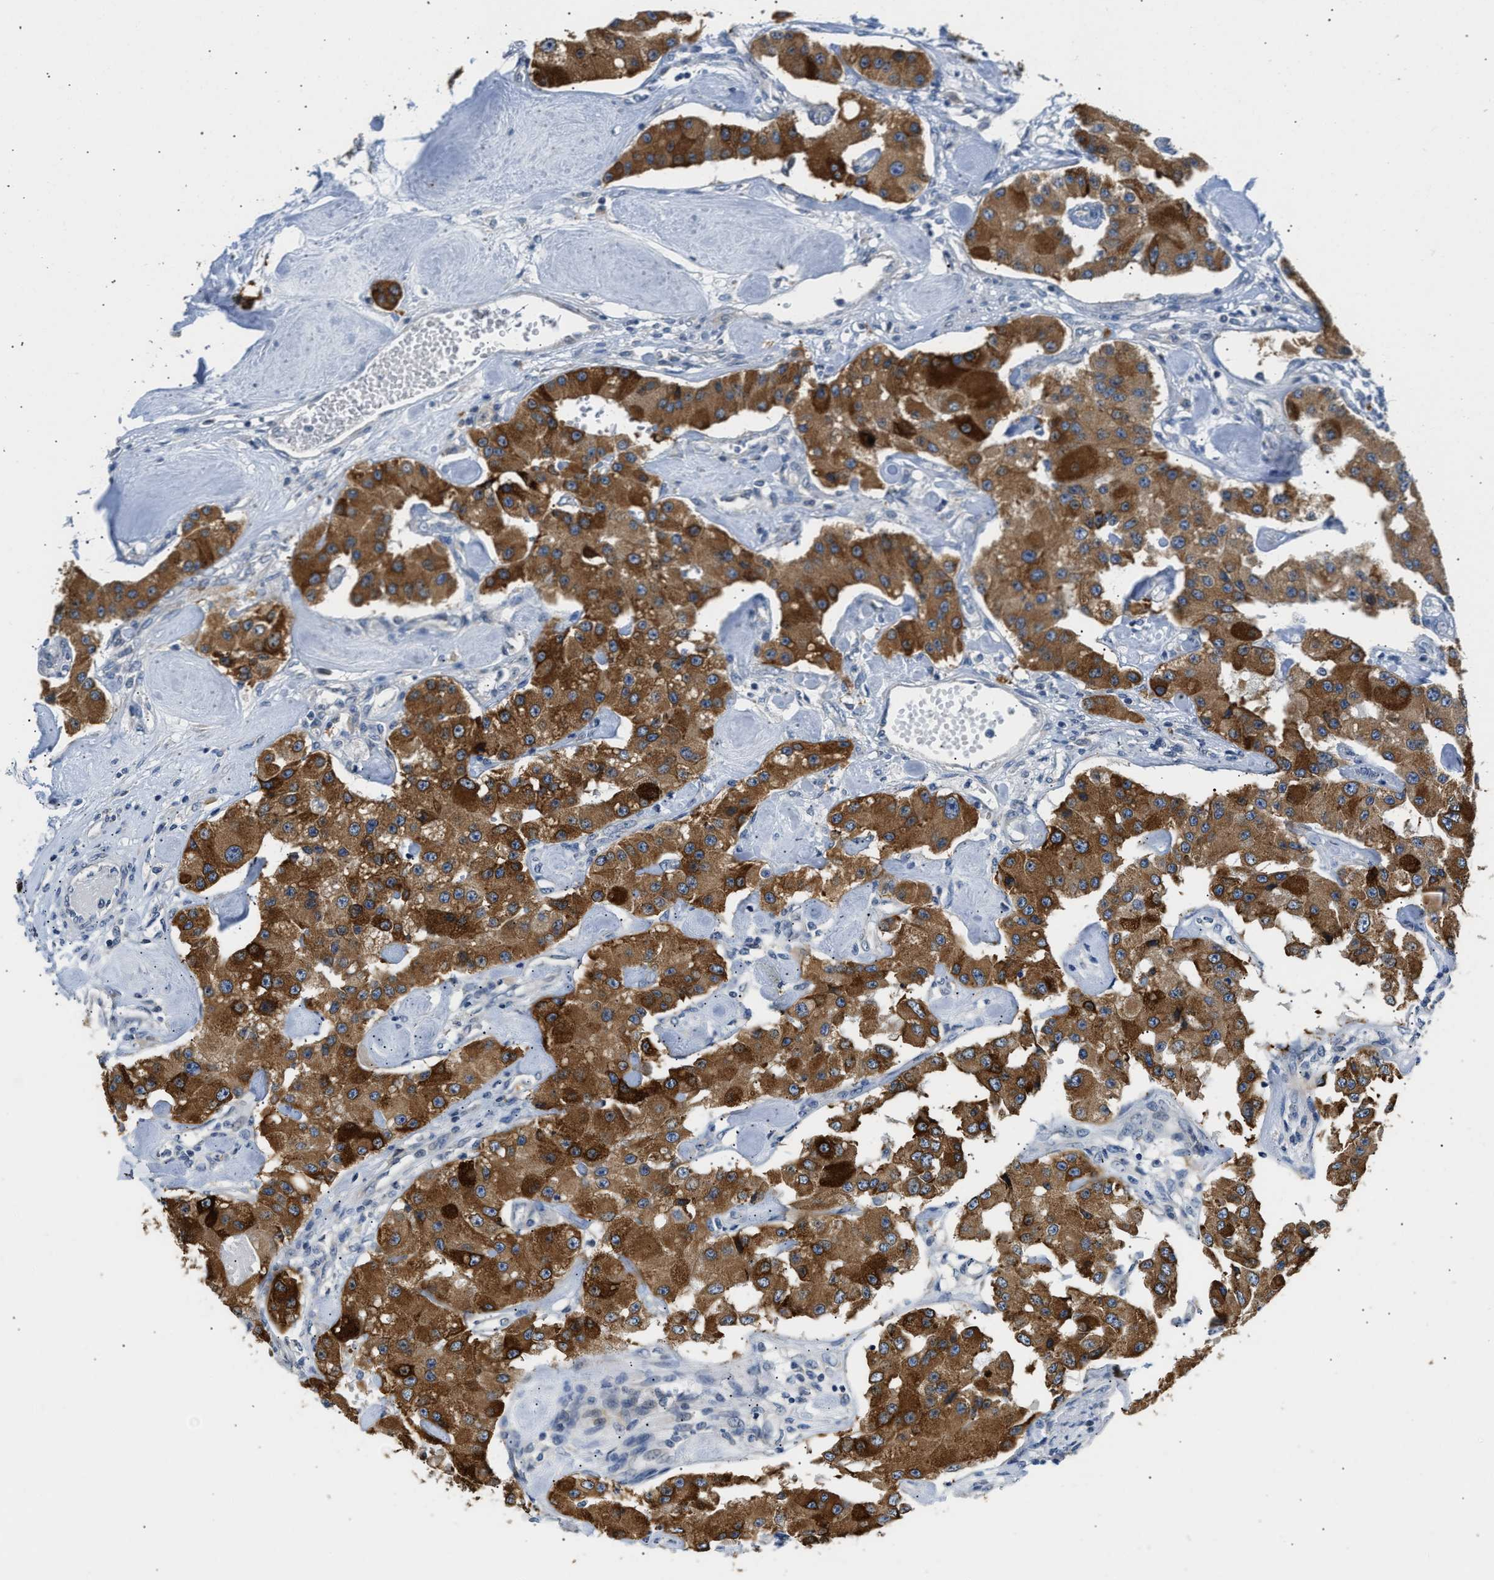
{"staining": {"intensity": "strong", "quantity": ">75%", "location": "cytoplasmic/membranous"}, "tissue": "carcinoid", "cell_type": "Tumor cells", "image_type": "cancer", "snomed": [{"axis": "morphology", "description": "Carcinoid, malignant, NOS"}, {"axis": "topography", "description": "Pancreas"}], "caption": "A photomicrograph of malignant carcinoid stained for a protein demonstrates strong cytoplasmic/membranous brown staining in tumor cells.", "gene": "CLGN", "patient": {"sex": "male", "age": 41}}